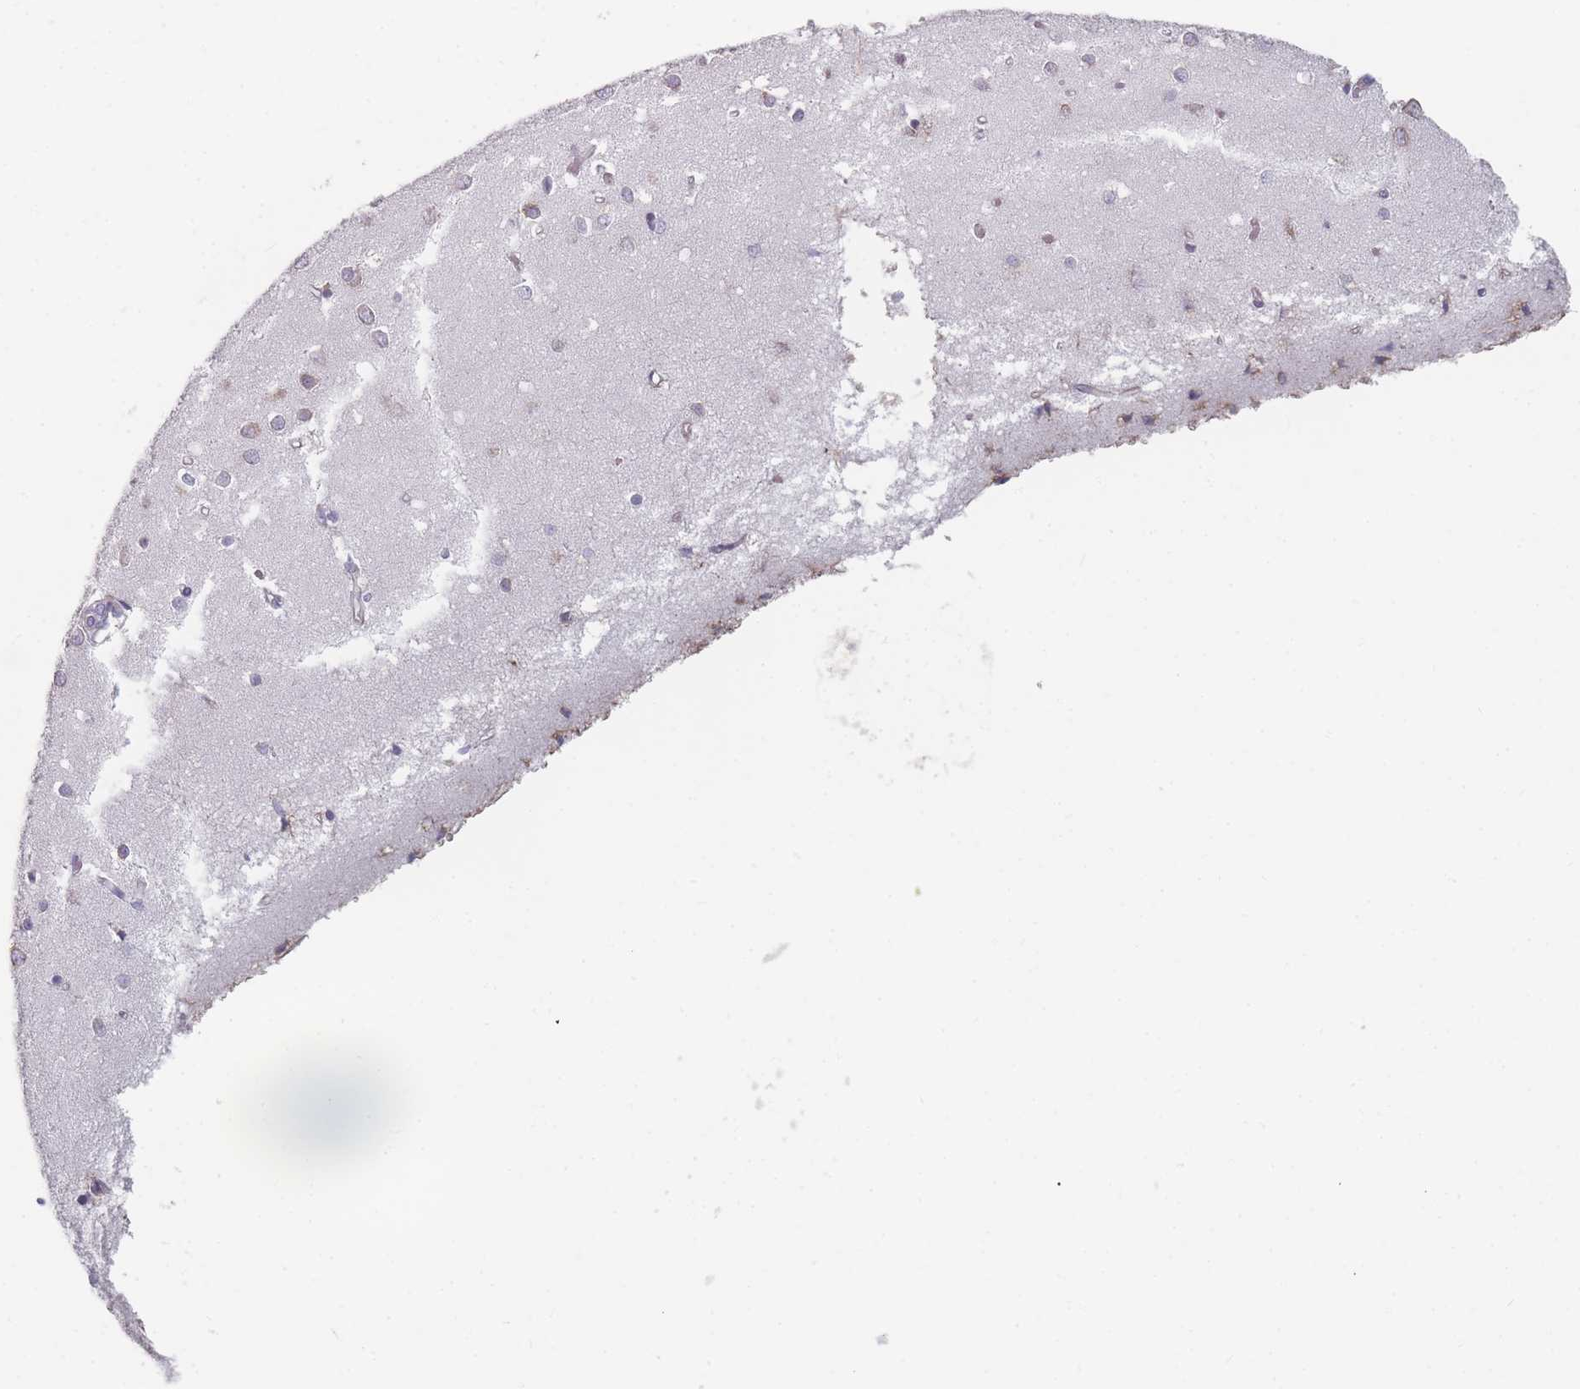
{"staining": {"intensity": "negative", "quantity": "none", "location": "none"}, "tissue": "cerebral cortex", "cell_type": "Endothelial cells", "image_type": "normal", "snomed": [{"axis": "morphology", "description": "Normal tissue, NOS"}, {"axis": "topography", "description": "Cerebral cortex"}], "caption": "Immunohistochemical staining of normal human cerebral cortex reveals no significant expression in endothelial cells.", "gene": "CACNG5", "patient": {"sex": "female", "age": 64}}